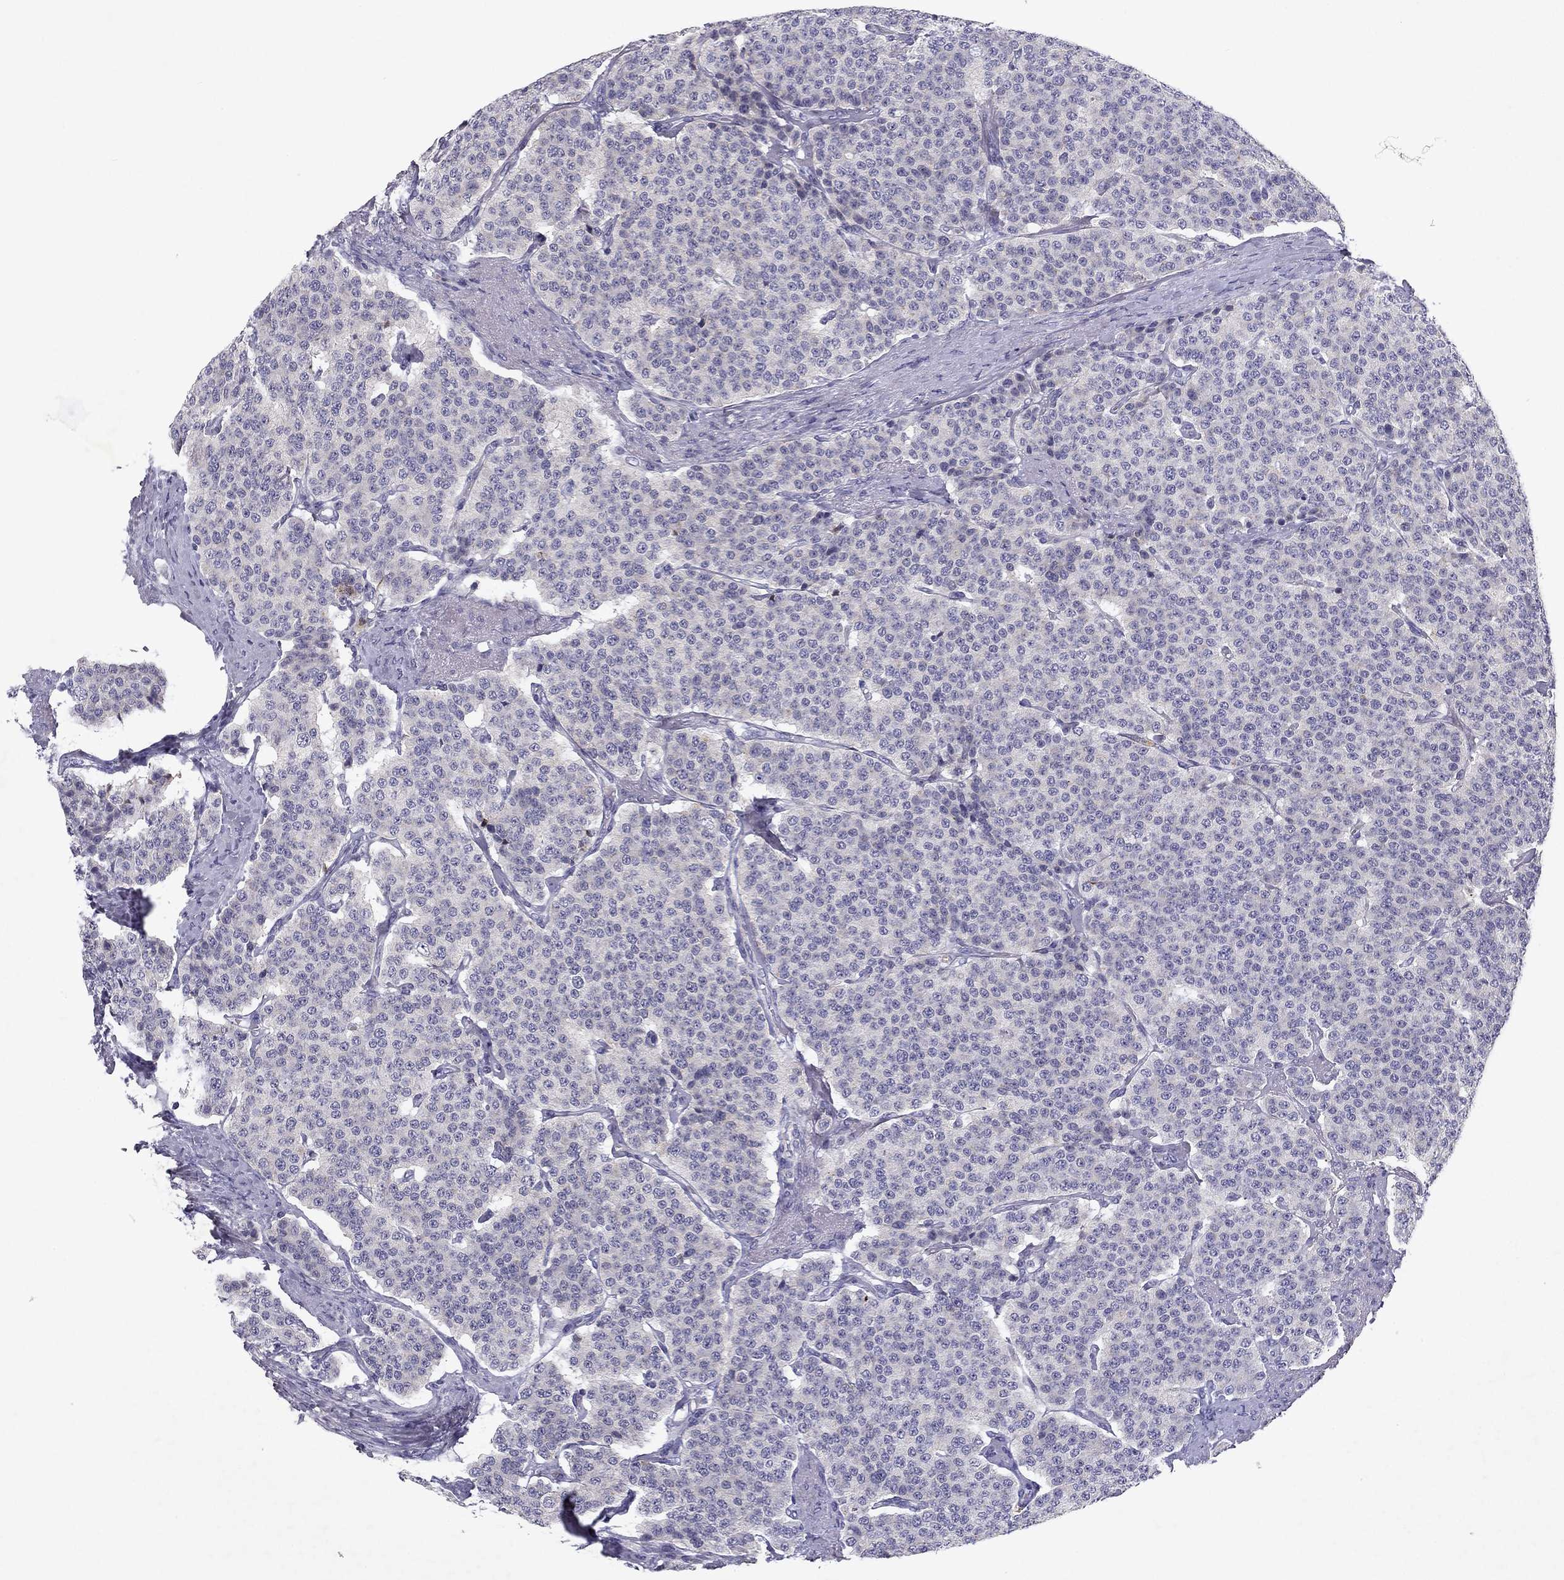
{"staining": {"intensity": "negative", "quantity": "none", "location": "none"}, "tissue": "carcinoid", "cell_type": "Tumor cells", "image_type": "cancer", "snomed": [{"axis": "morphology", "description": "Carcinoid, malignant, NOS"}, {"axis": "topography", "description": "Small intestine"}], "caption": "Image shows no significant protein expression in tumor cells of carcinoid.", "gene": "SLC6A4", "patient": {"sex": "female", "age": 58}}